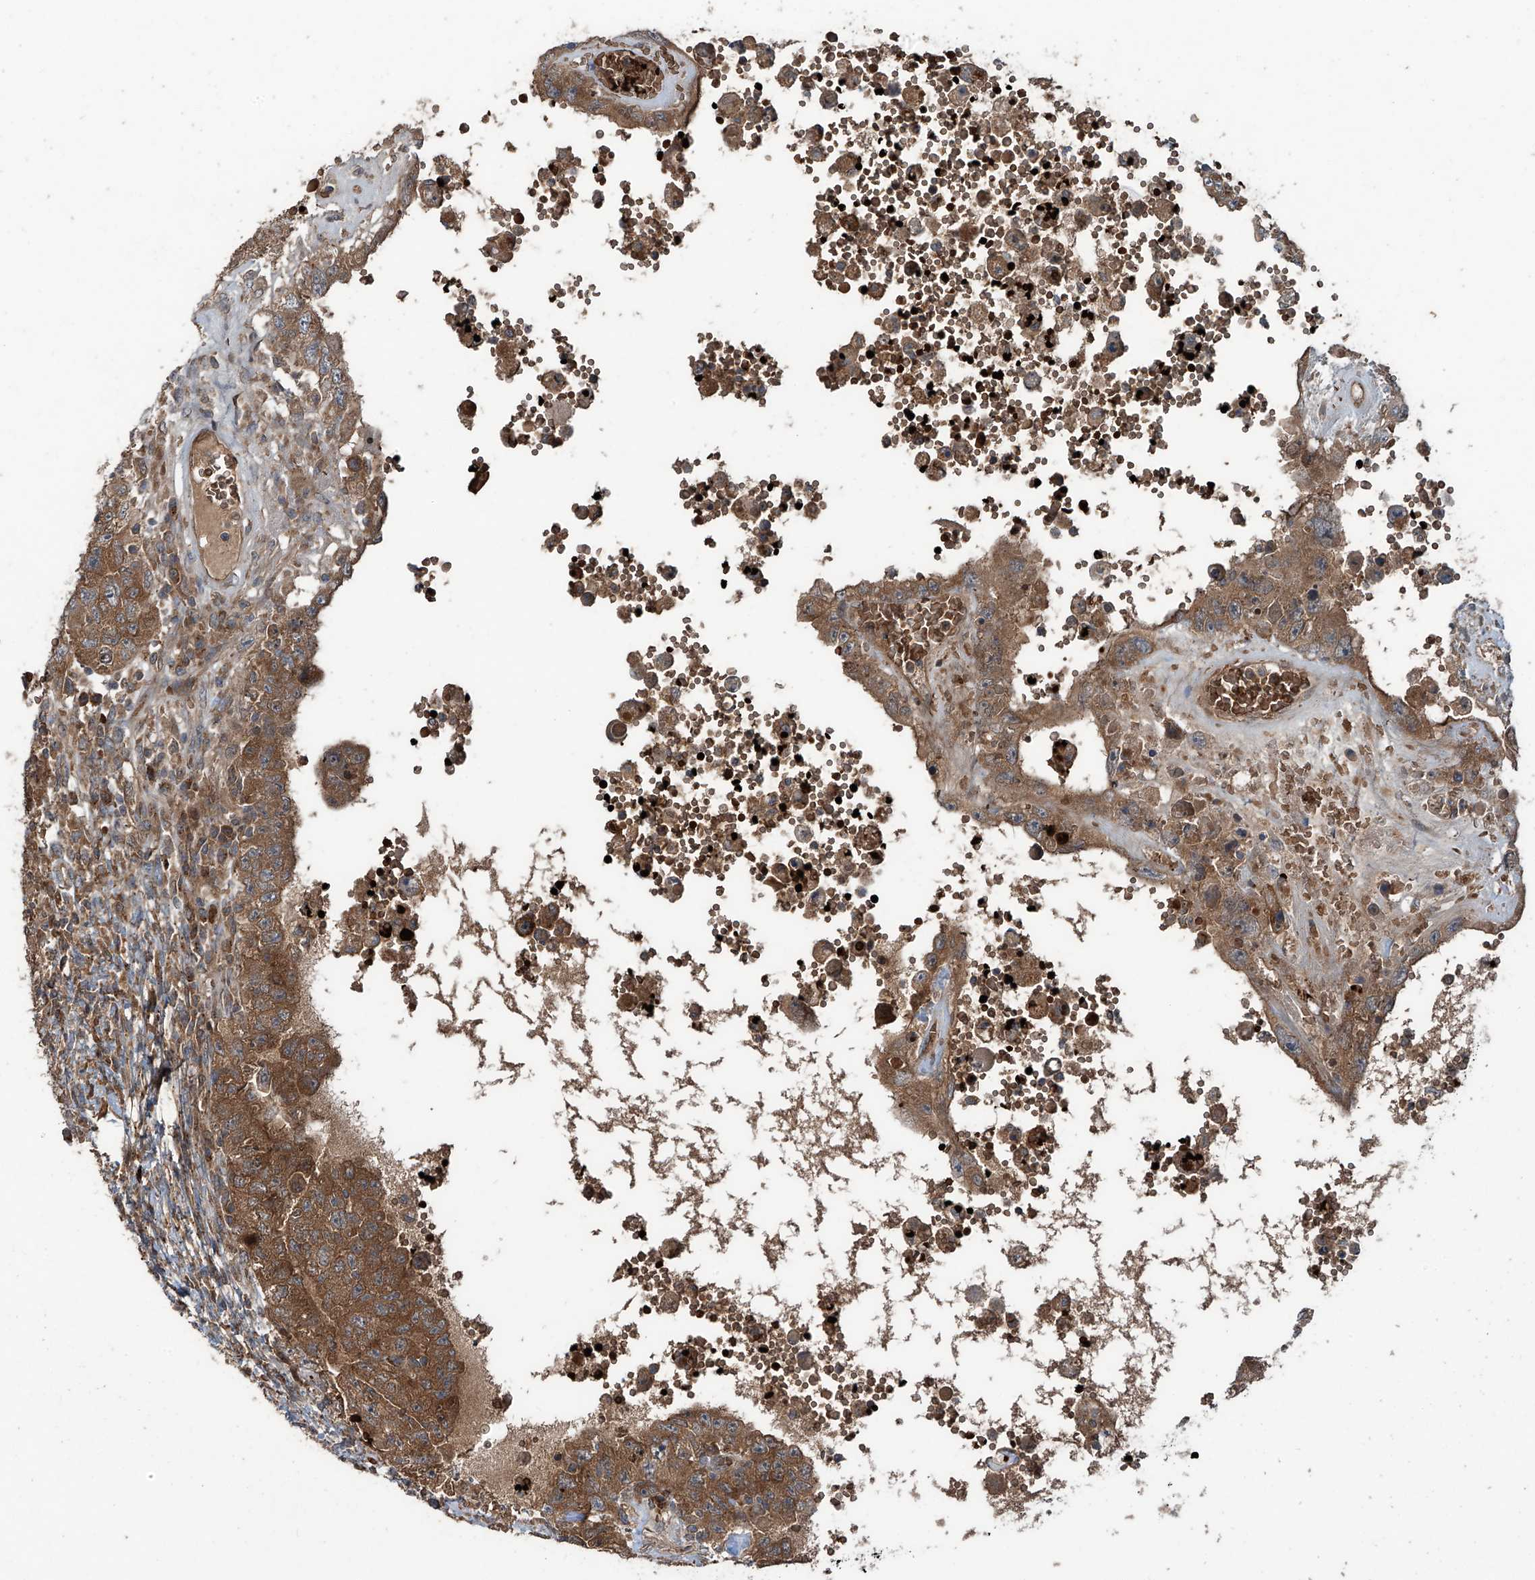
{"staining": {"intensity": "moderate", "quantity": ">75%", "location": "cytoplasmic/membranous"}, "tissue": "testis cancer", "cell_type": "Tumor cells", "image_type": "cancer", "snomed": [{"axis": "morphology", "description": "Carcinoma, Embryonal, NOS"}, {"axis": "topography", "description": "Testis"}], "caption": "Immunohistochemistry (IHC) photomicrograph of embryonal carcinoma (testis) stained for a protein (brown), which exhibits medium levels of moderate cytoplasmic/membranous expression in about >75% of tumor cells.", "gene": "ZDHHC9", "patient": {"sex": "male", "age": 26}}